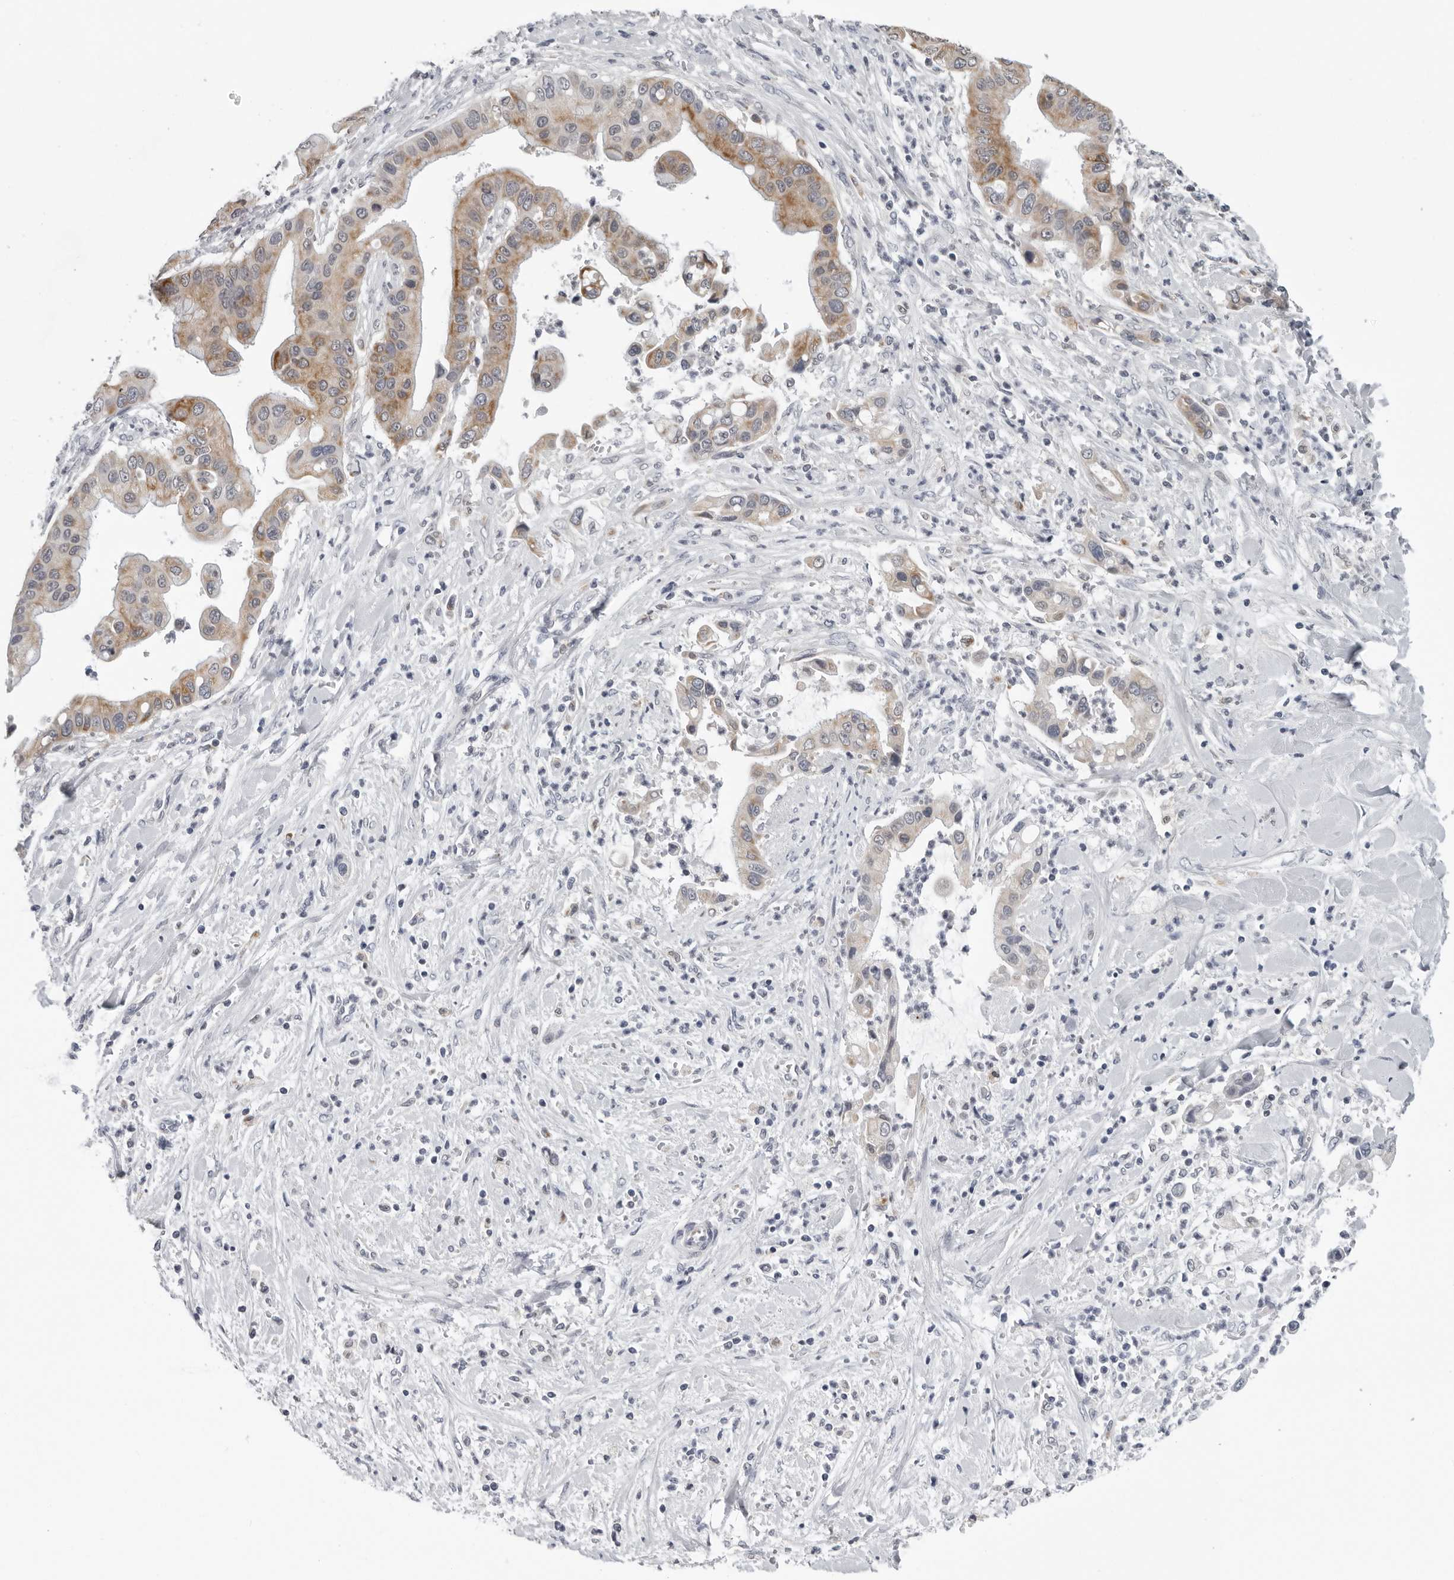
{"staining": {"intensity": "moderate", "quantity": "25%-75%", "location": "cytoplasmic/membranous"}, "tissue": "liver cancer", "cell_type": "Tumor cells", "image_type": "cancer", "snomed": [{"axis": "morphology", "description": "Cholangiocarcinoma"}, {"axis": "topography", "description": "Liver"}], "caption": "This histopathology image reveals immunohistochemistry (IHC) staining of cholangiocarcinoma (liver), with medium moderate cytoplasmic/membranous staining in about 25%-75% of tumor cells.", "gene": "CPT2", "patient": {"sex": "female", "age": 54}}